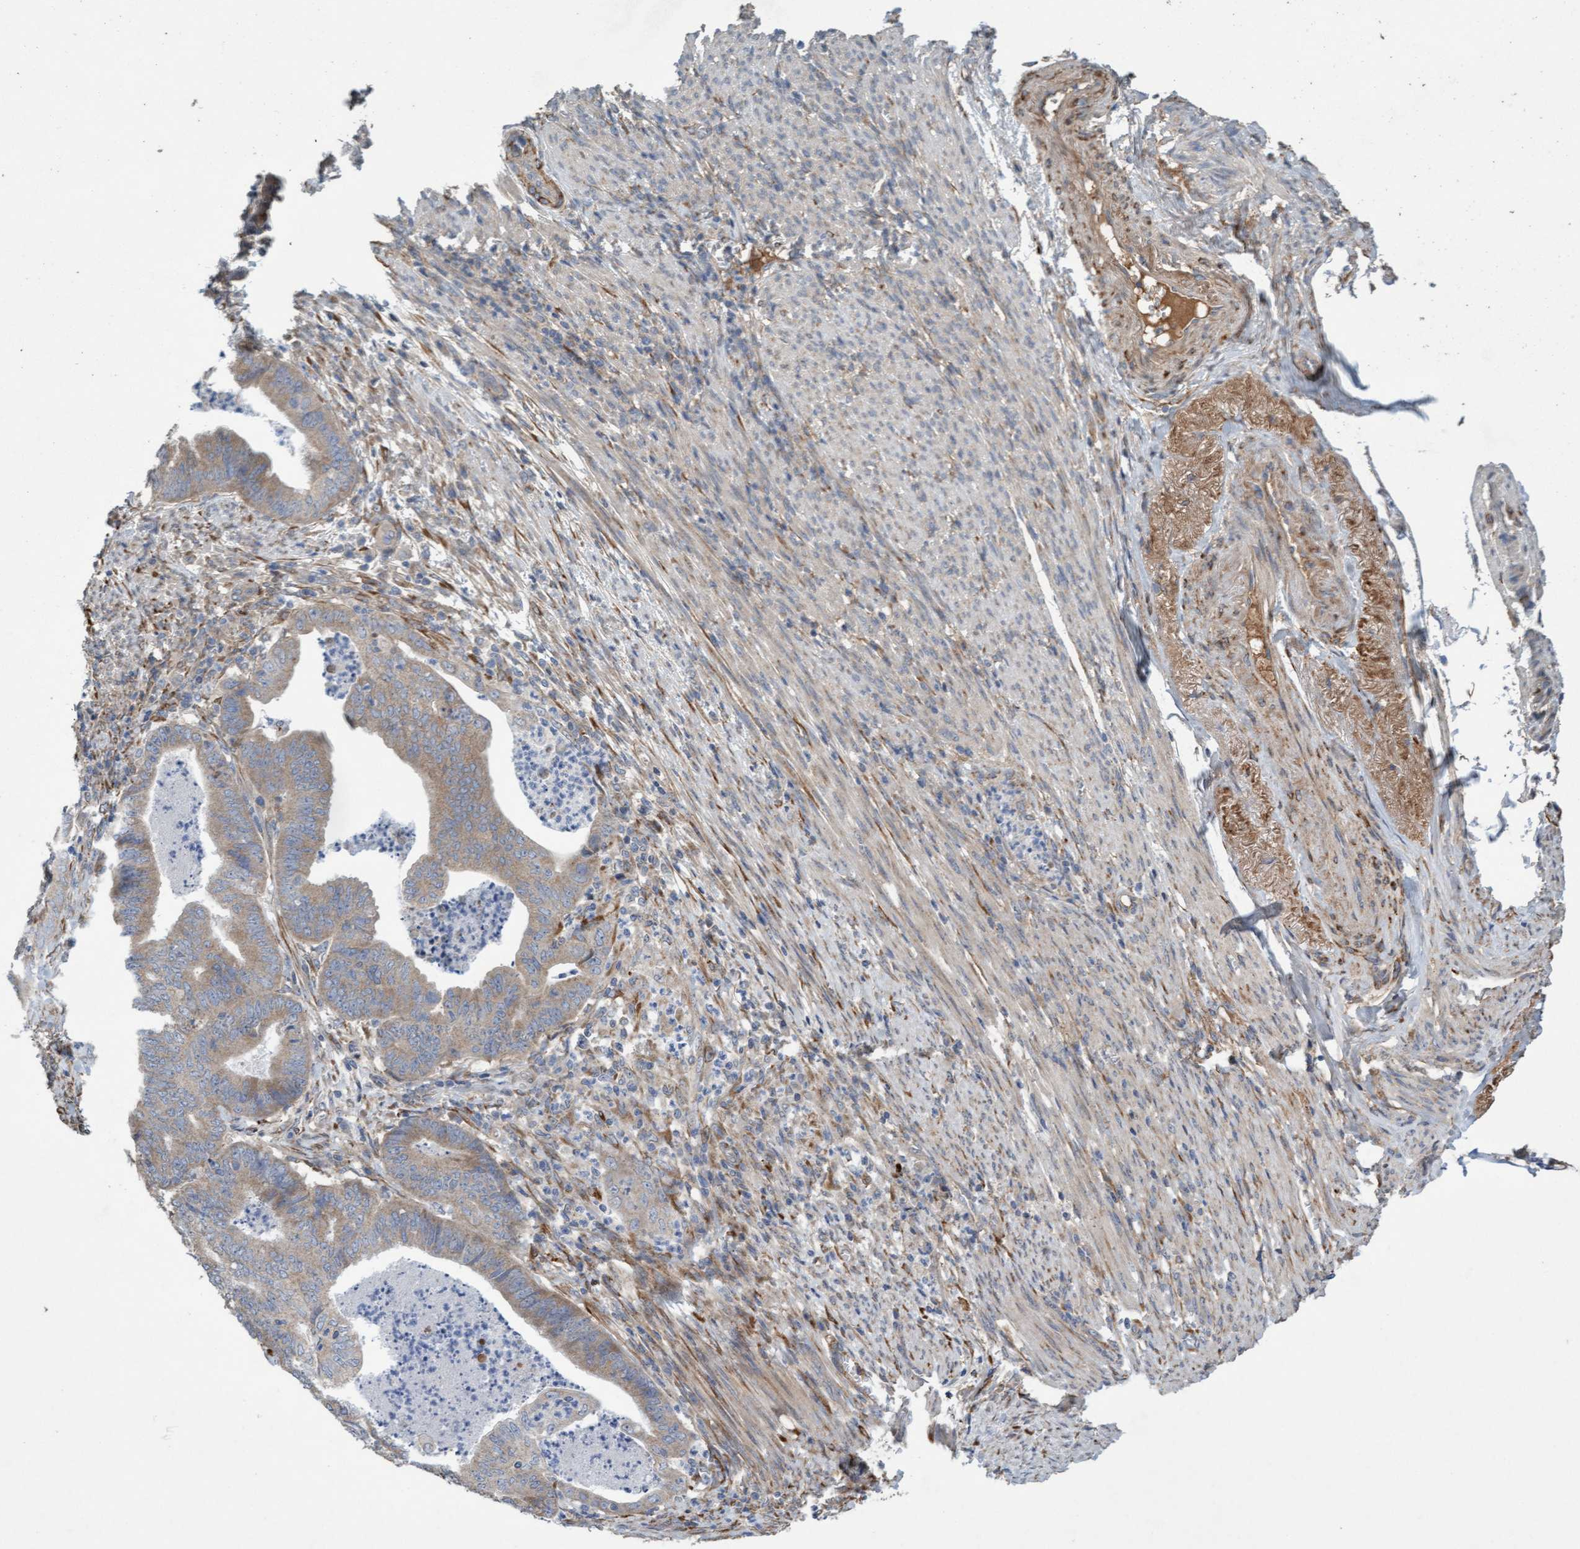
{"staining": {"intensity": "weak", "quantity": ">75%", "location": "cytoplasmic/membranous"}, "tissue": "endometrial cancer", "cell_type": "Tumor cells", "image_type": "cancer", "snomed": [{"axis": "morphology", "description": "Polyp, NOS"}, {"axis": "morphology", "description": "Adenocarcinoma, NOS"}, {"axis": "morphology", "description": "Adenoma, NOS"}, {"axis": "topography", "description": "Endometrium"}], "caption": "A brown stain highlights weak cytoplasmic/membranous staining of a protein in human adenoma (endometrial) tumor cells.", "gene": "DDHD2", "patient": {"sex": "female", "age": 79}}